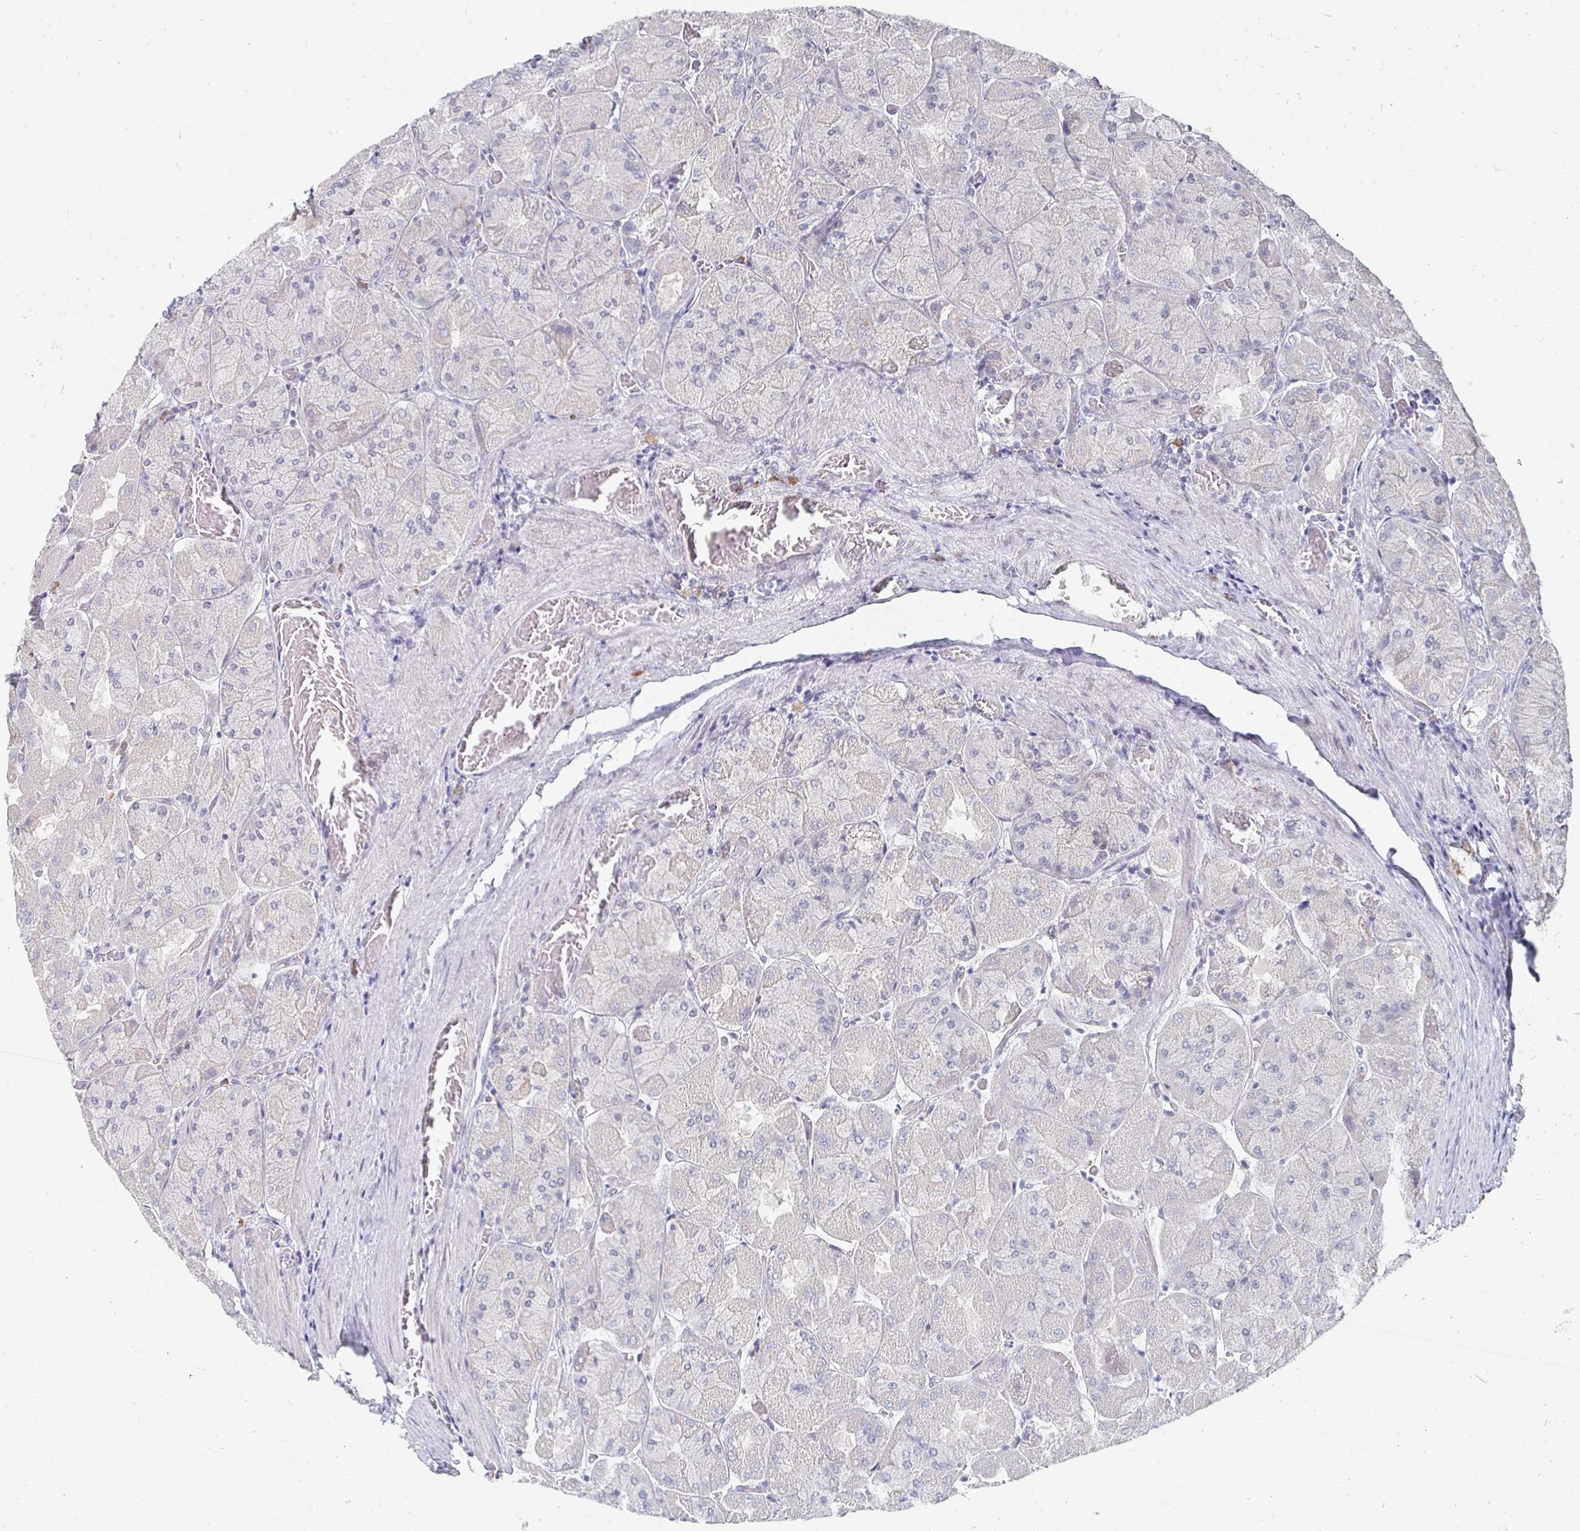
{"staining": {"intensity": "negative", "quantity": "none", "location": "none"}, "tissue": "stomach", "cell_type": "Glandular cells", "image_type": "normal", "snomed": [{"axis": "morphology", "description": "Normal tissue, NOS"}, {"axis": "topography", "description": "Stomach"}], "caption": "DAB immunohistochemical staining of normal stomach demonstrates no significant positivity in glandular cells. (DAB immunohistochemistry, high magnification).", "gene": "MEIS1", "patient": {"sex": "female", "age": 61}}